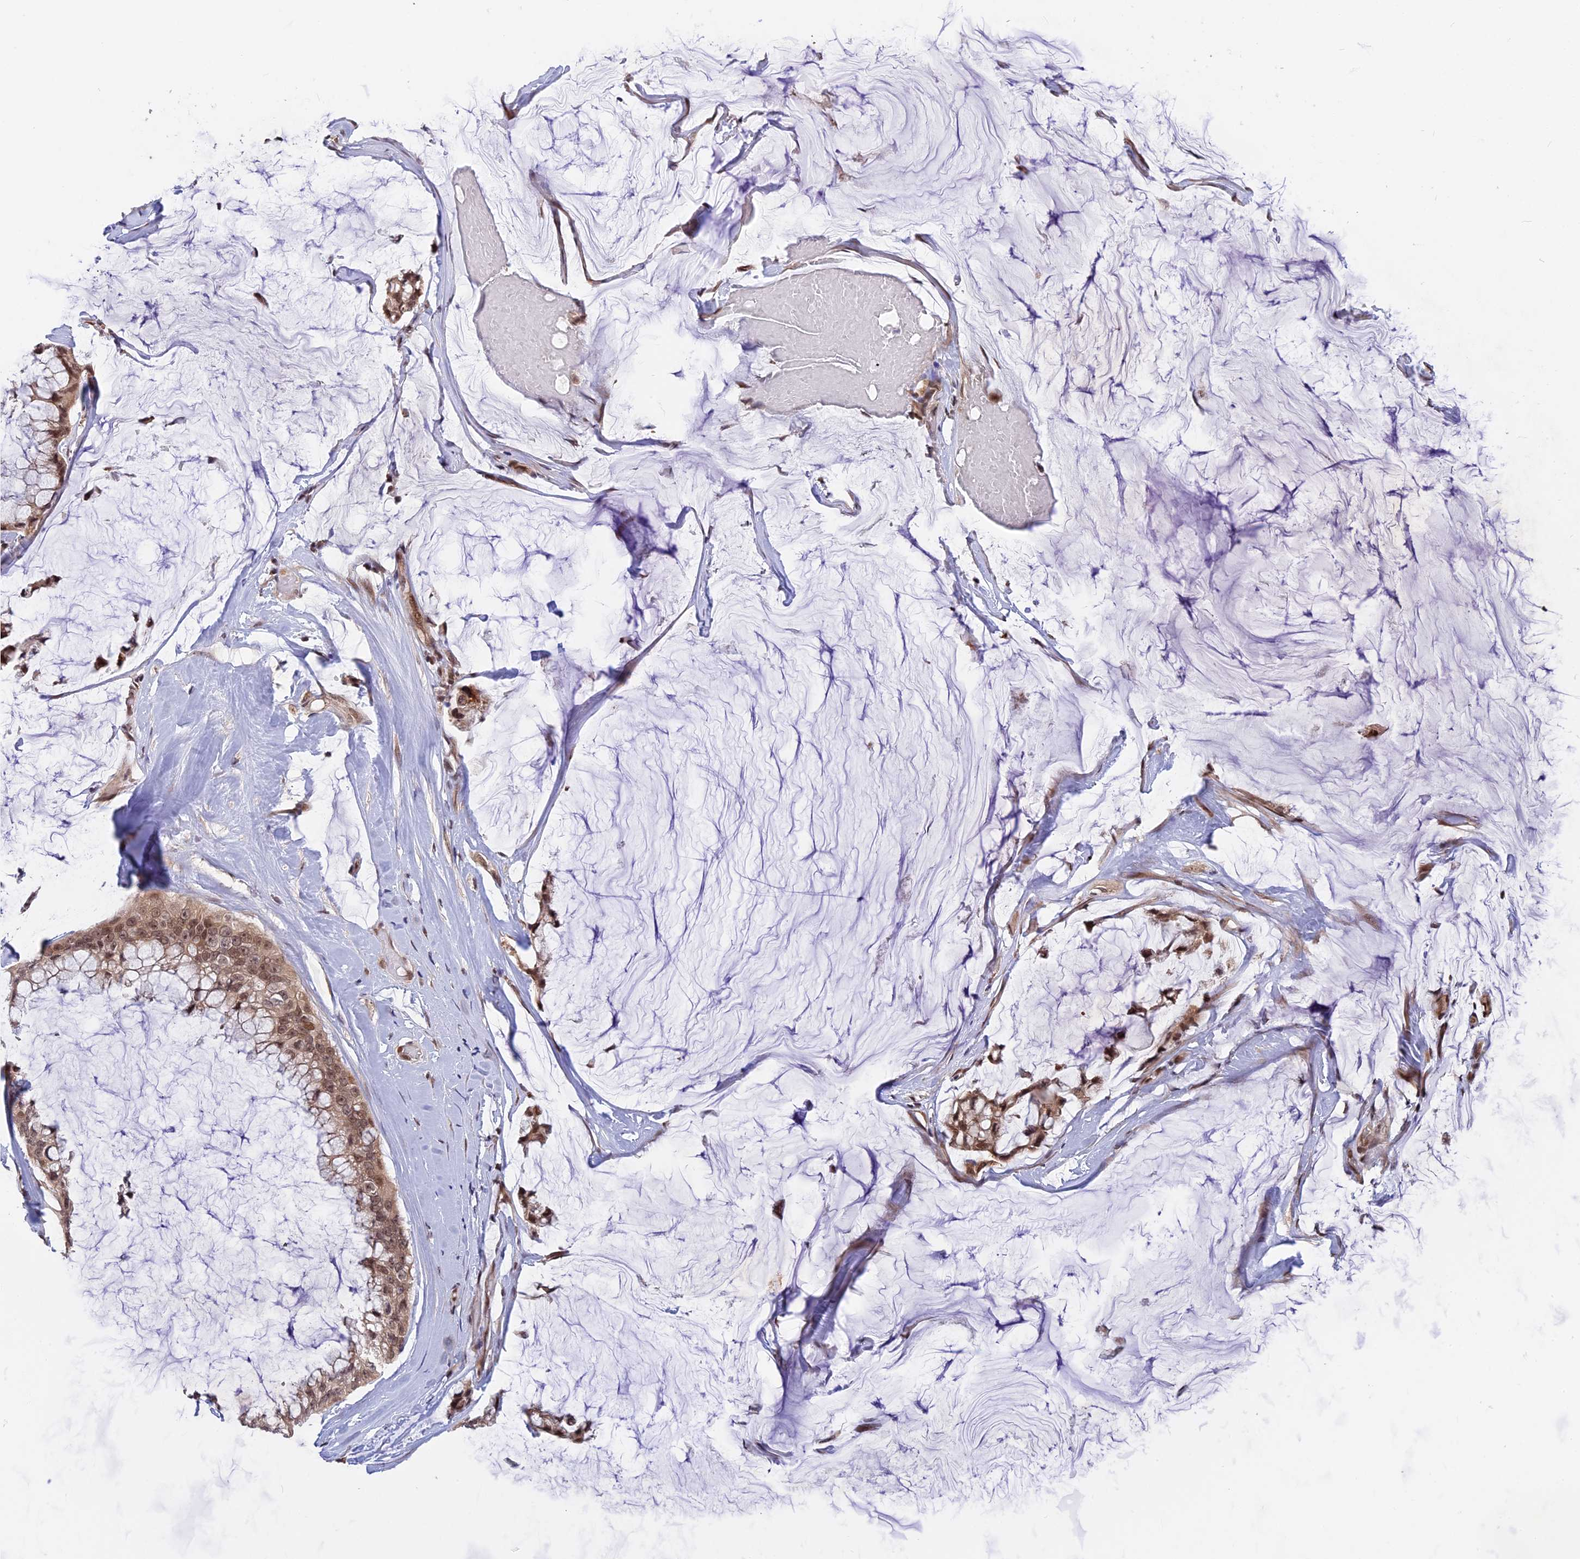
{"staining": {"intensity": "moderate", "quantity": ">75%", "location": "nuclear"}, "tissue": "ovarian cancer", "cell_type": "Tumor cells", "image_type": "cancer", "snomed": [{"axis": "morphology", "description": "Cystadenocarcinoma, mucinous, NOS"}, {"axis": "topography", "description": "Ovary"}], "caption": "Tumor cells demonstrate medium levels of moderate nuclear expression in approximately >75% of cells in human mucinous cystadenocarcinoma (ovarian). Immunohistochemistry stains the protein in brown and the nuclei are stained blue.", "gene": "POLR2C", "patient": {"sex": "female", "age": 39}}